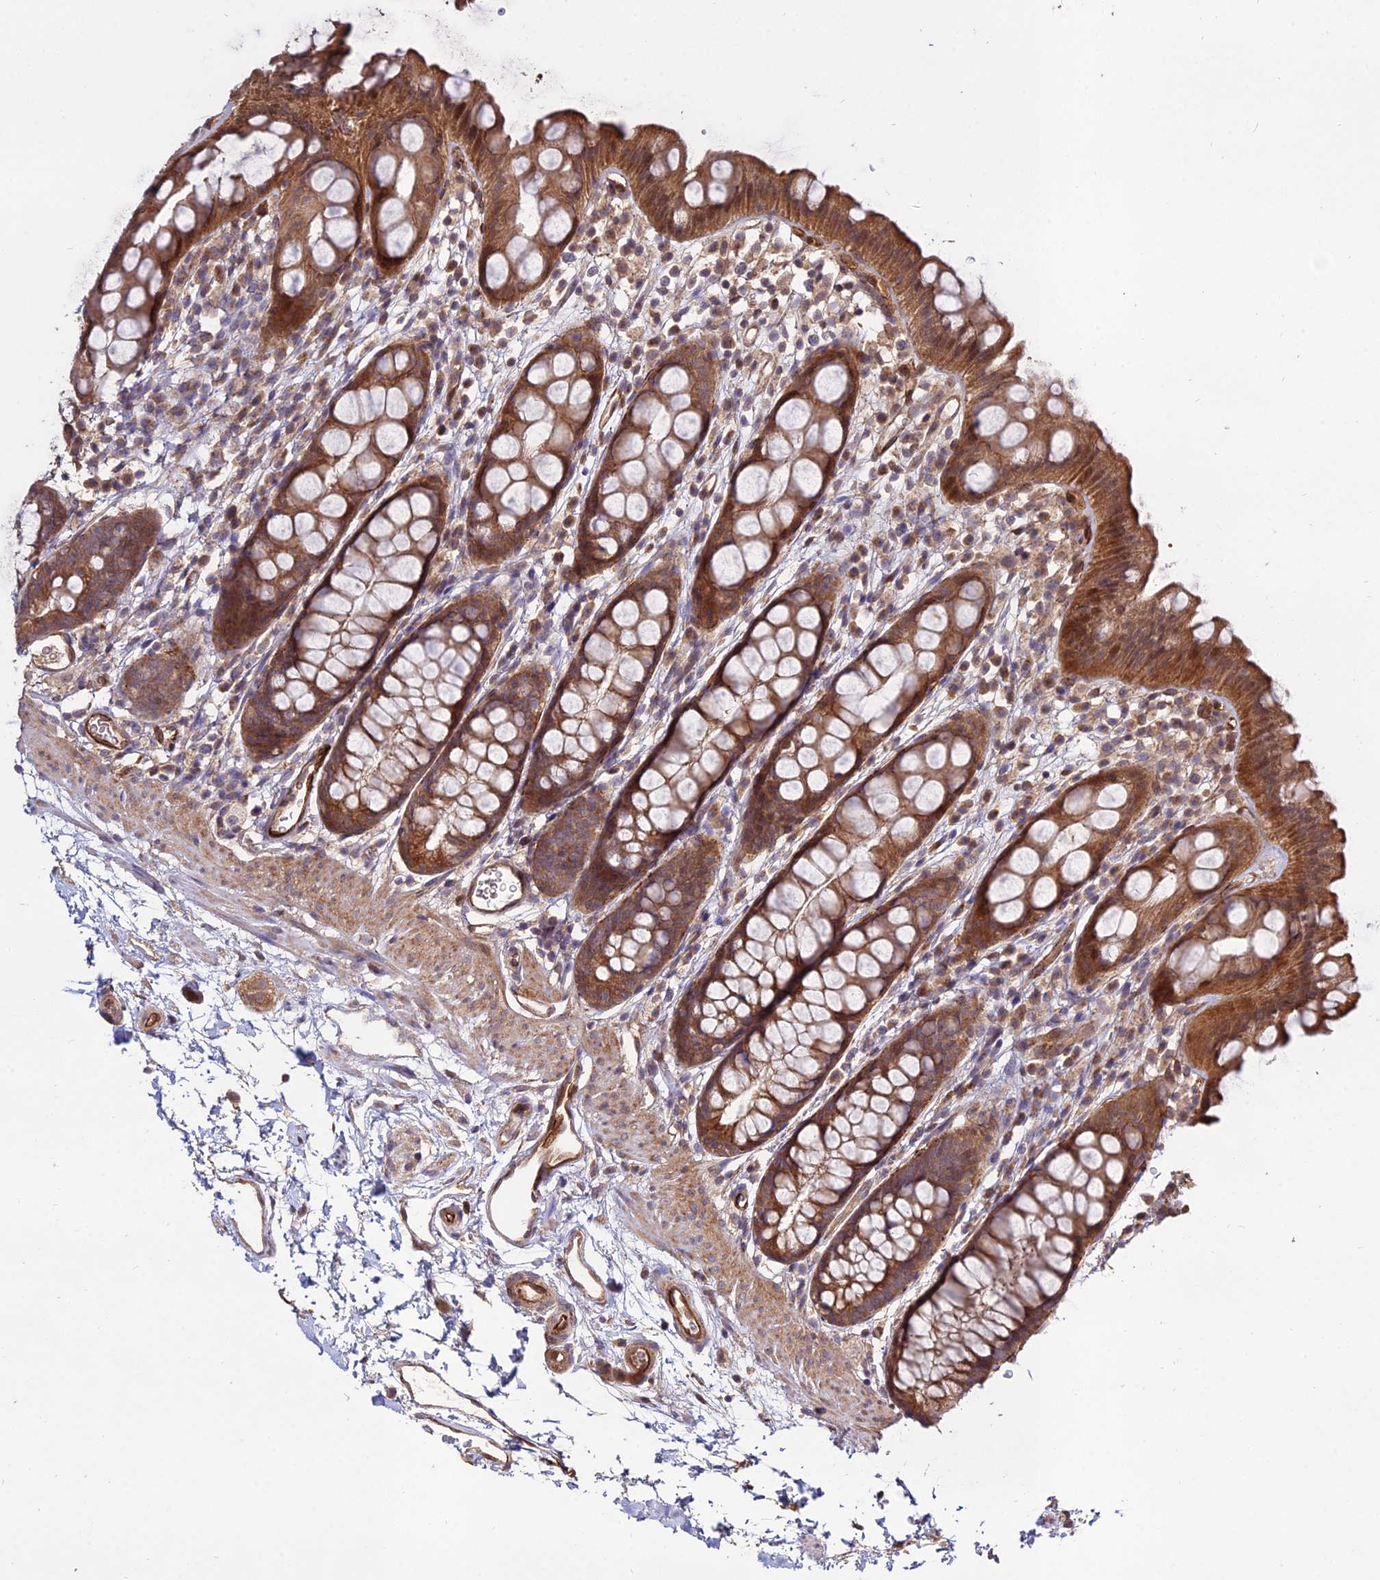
{"staining": {"intensity": "moderate", "quantity": ">75%", "location": "cytoplasmic/membranous"}, "tissue": "rectum", "cell_type": "Glandular cells", "image_type": "normal", "snomed": [{"axis": "morphology", "description": "Normal tissue, NOS"}, {"axis": "topography", "description": "Rectum"}], "caption": "A medium amount of moderate cytoplasmic/membranous staining is present in about >75% of glandular cells in normal rectum.", "gene": "GRTP1", "patient": {"sex": "female", "age": 65}}